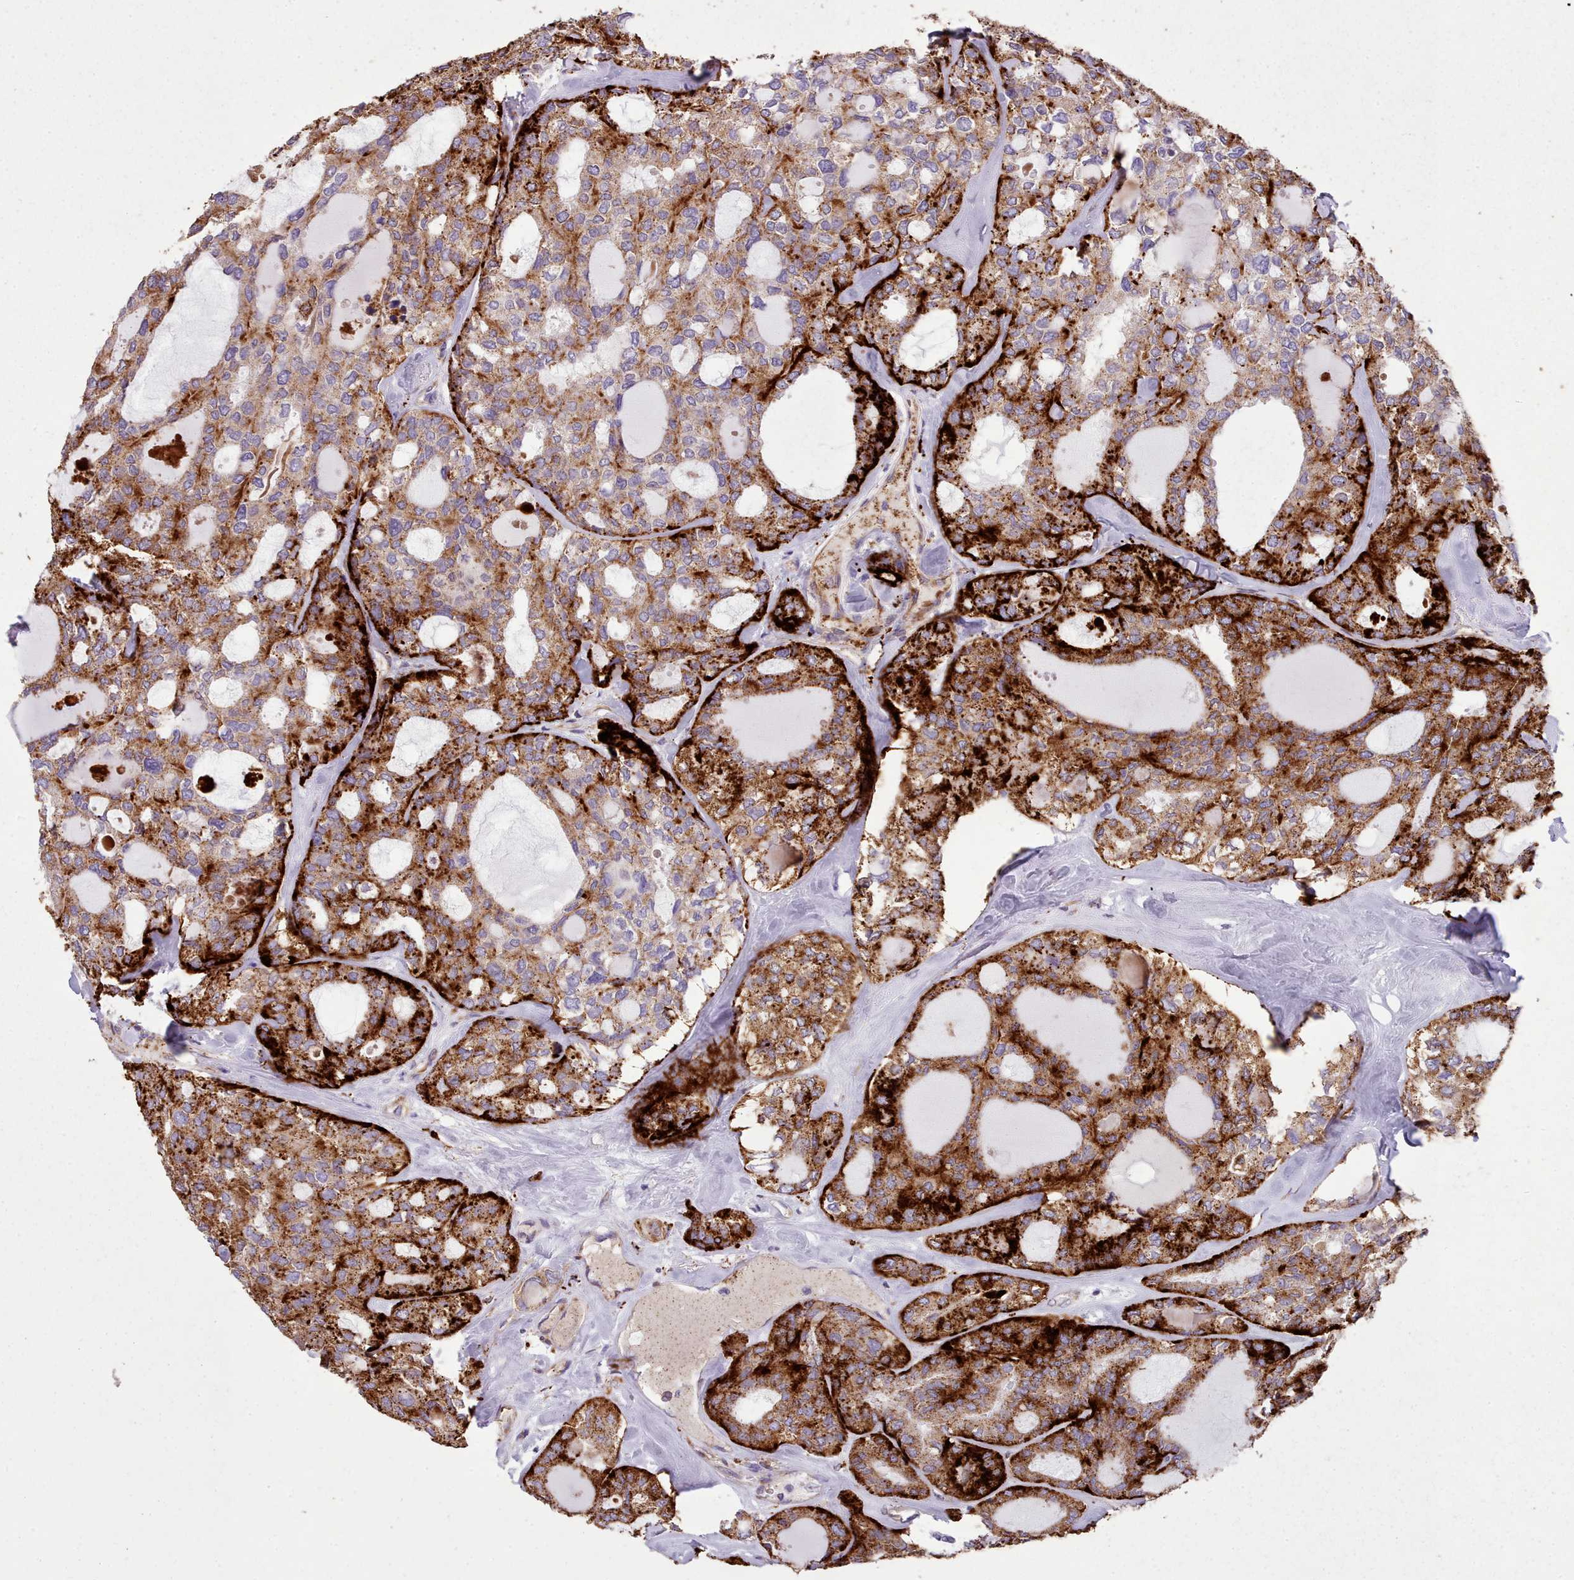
{"staining": {"intensity": "strong", "quantity": "25%-75%", "location": "cytoplasmic/membranous"}, "tissue": "thyroid cancer", "cell_type": "Tumor cells", "image_type": "cancer", "snomed": [{"axis": "morphology", "description": "Follicular adenoma carcinoma, NOS"}, {"axis": "topography", "description": "Thyroid gland"}], "caption": "Strong cytoplasmic/membranous expression for a protein is identified in about 25%-75% of tumor cells of thyroid cancer using immunohistochemistry (IHC).", "gene": "FKBP10", "patient": {"sex": "male", "age": 75}}